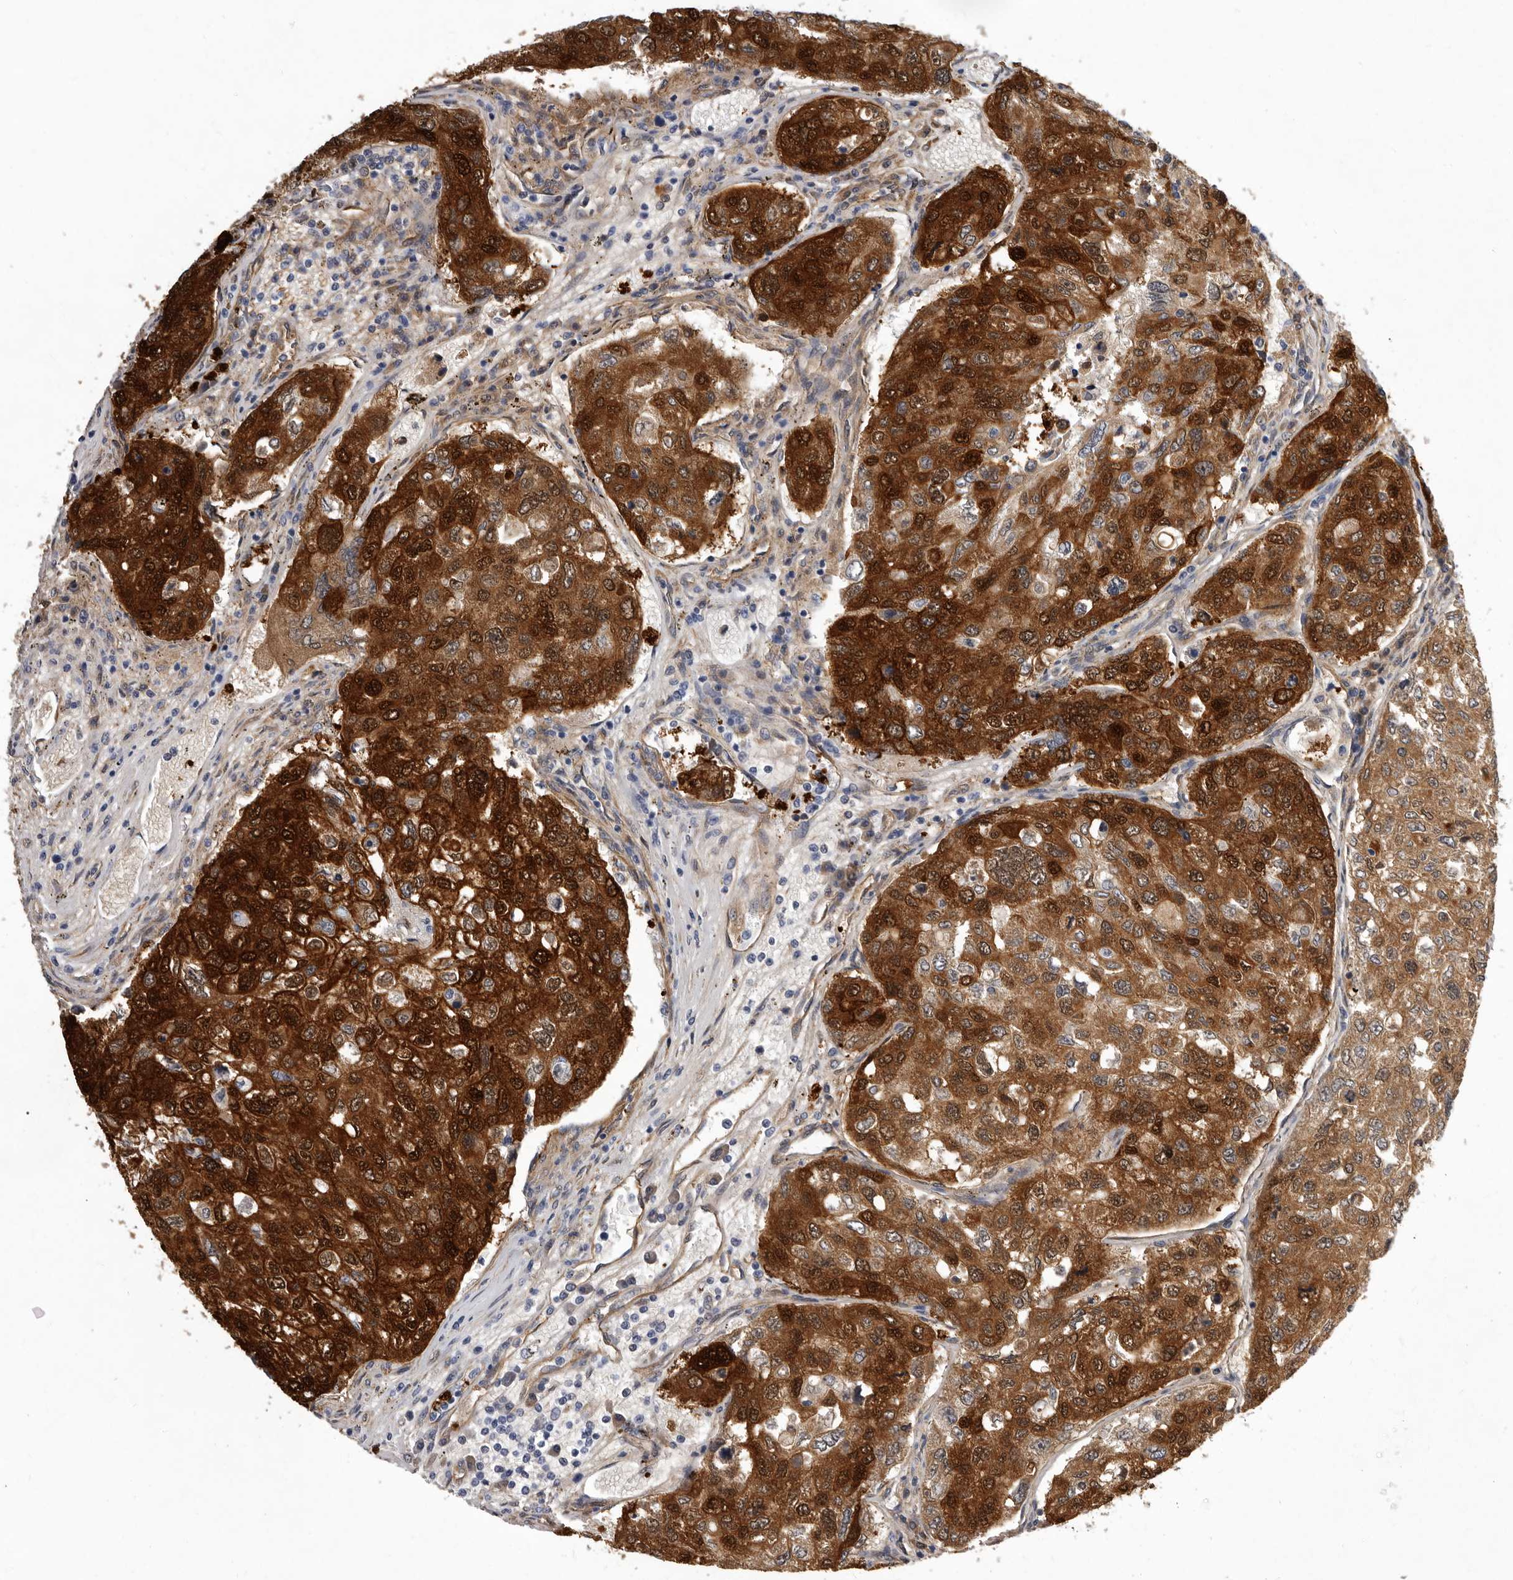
{"staining": {"intensity": "strong", "quantity": ">75%", "location": "cytoplasmic/membranous,nuclear"}, "tissue": "urothelial cancer", "cell_type": "Tumor cells", "image_type": "cancer", "snomed": [{"axis": "morphology", "description": "Urothelial carcinoma, High grade"}, {"axis": "topography", "description": "Lymph node"}, {"axis": "topography", "description": "Urinary bladder"}], "caption": "Immunohistochemical staining of human urothelial cancer displays strong cytoplasmic/membranous and nuclear protein expression in about >75% of tumor cells.", "gene": "ENAH", "patient": {"sex": "male", "age": 51}}